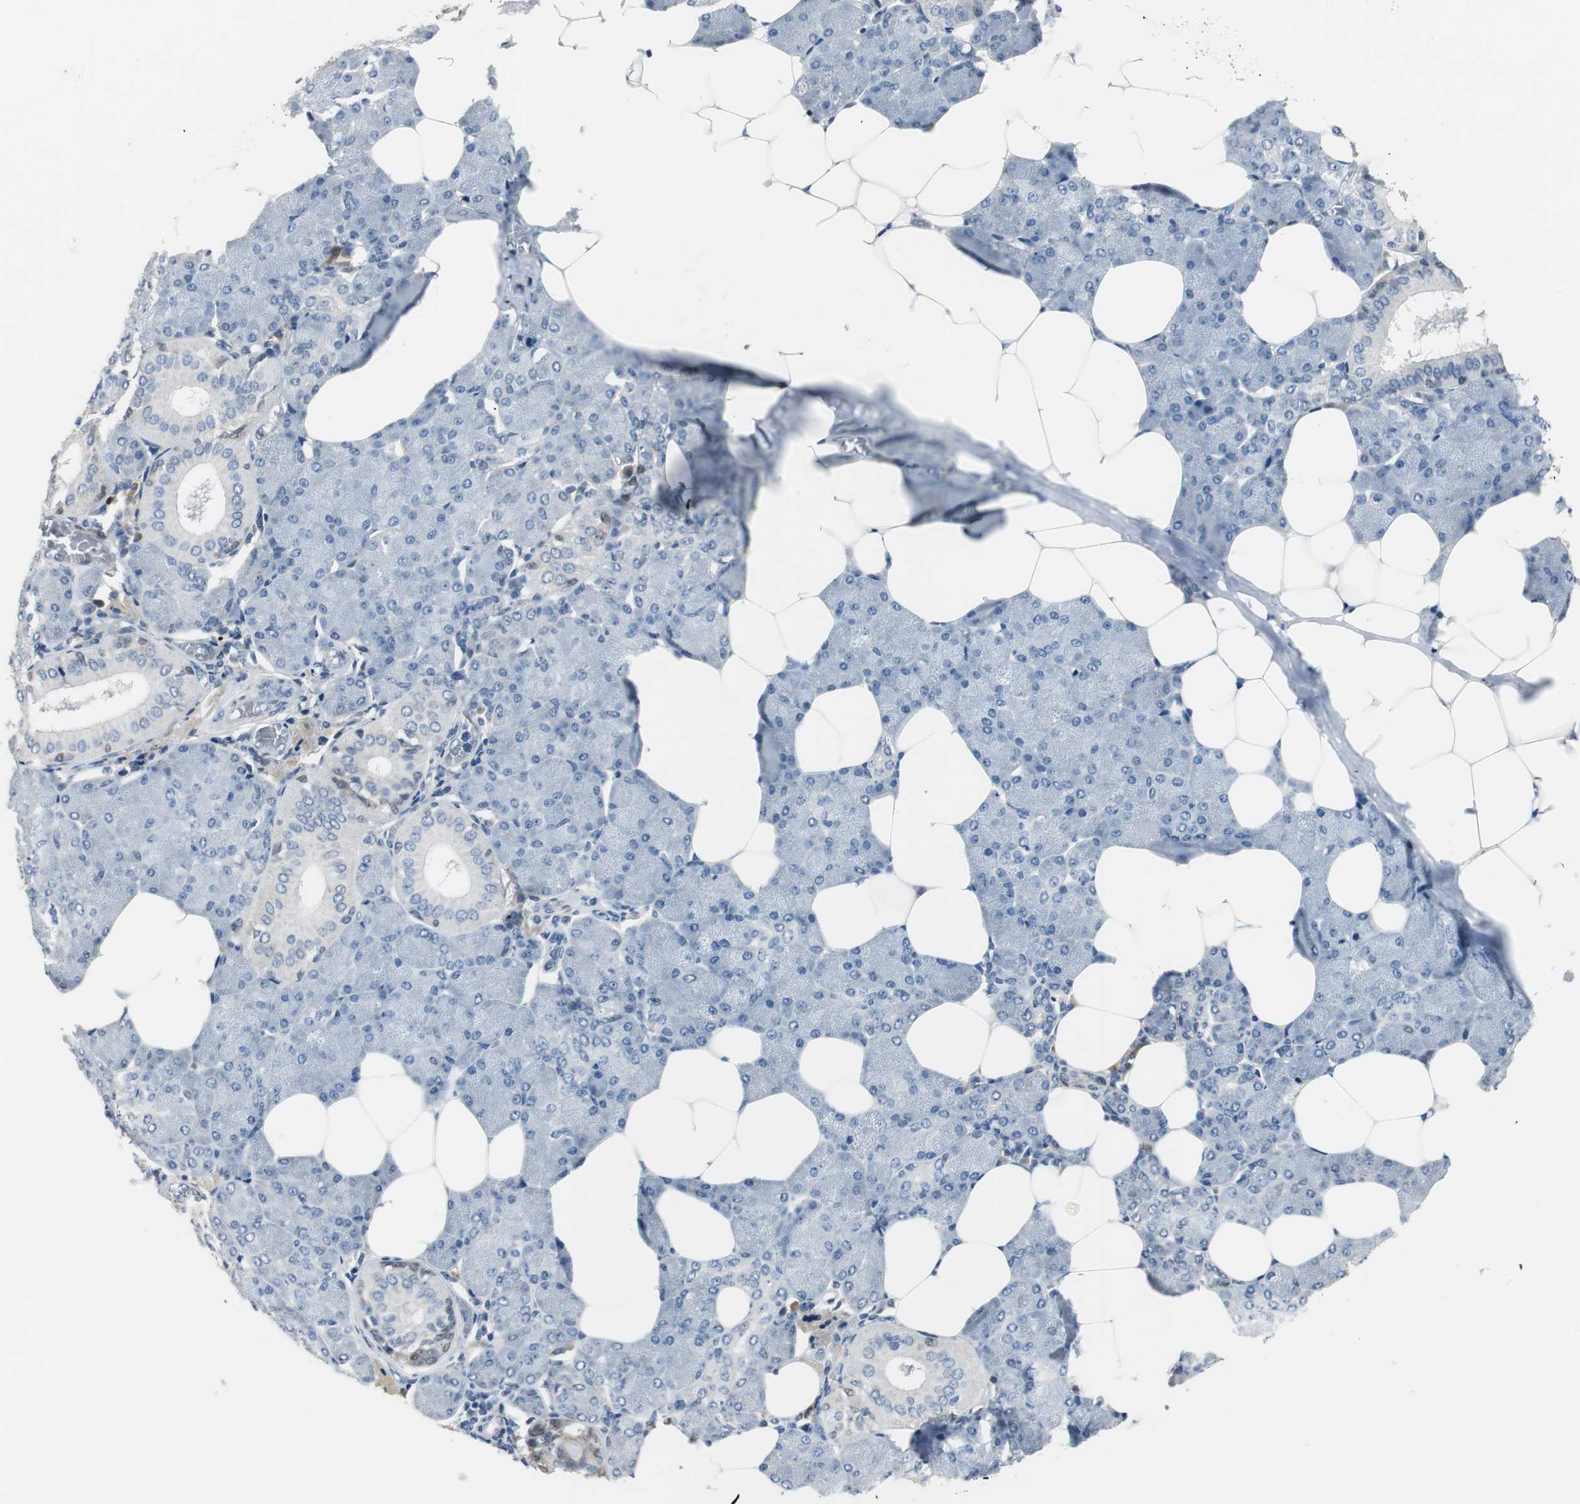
{"staining": {"intensity": "negative", "quantity": "none", "location": "none"}, "tissue": "salivary gland", "cell_type": "Glandular cells", "image_type": "normal", "snomed": [{"axis": "morphology", "description": "Normal tissue, NOS"}, {"axis": "morphology", "description": "Adenoma, NOS"}, {"axis": "topography", "description": "Salivary gland"}], "caption": "The photomicrograph demonstrates no significant positivity in glandular cells of salivary gland.", "gene": "FHL2", "patient": {"sex": "female", "age": 32}}